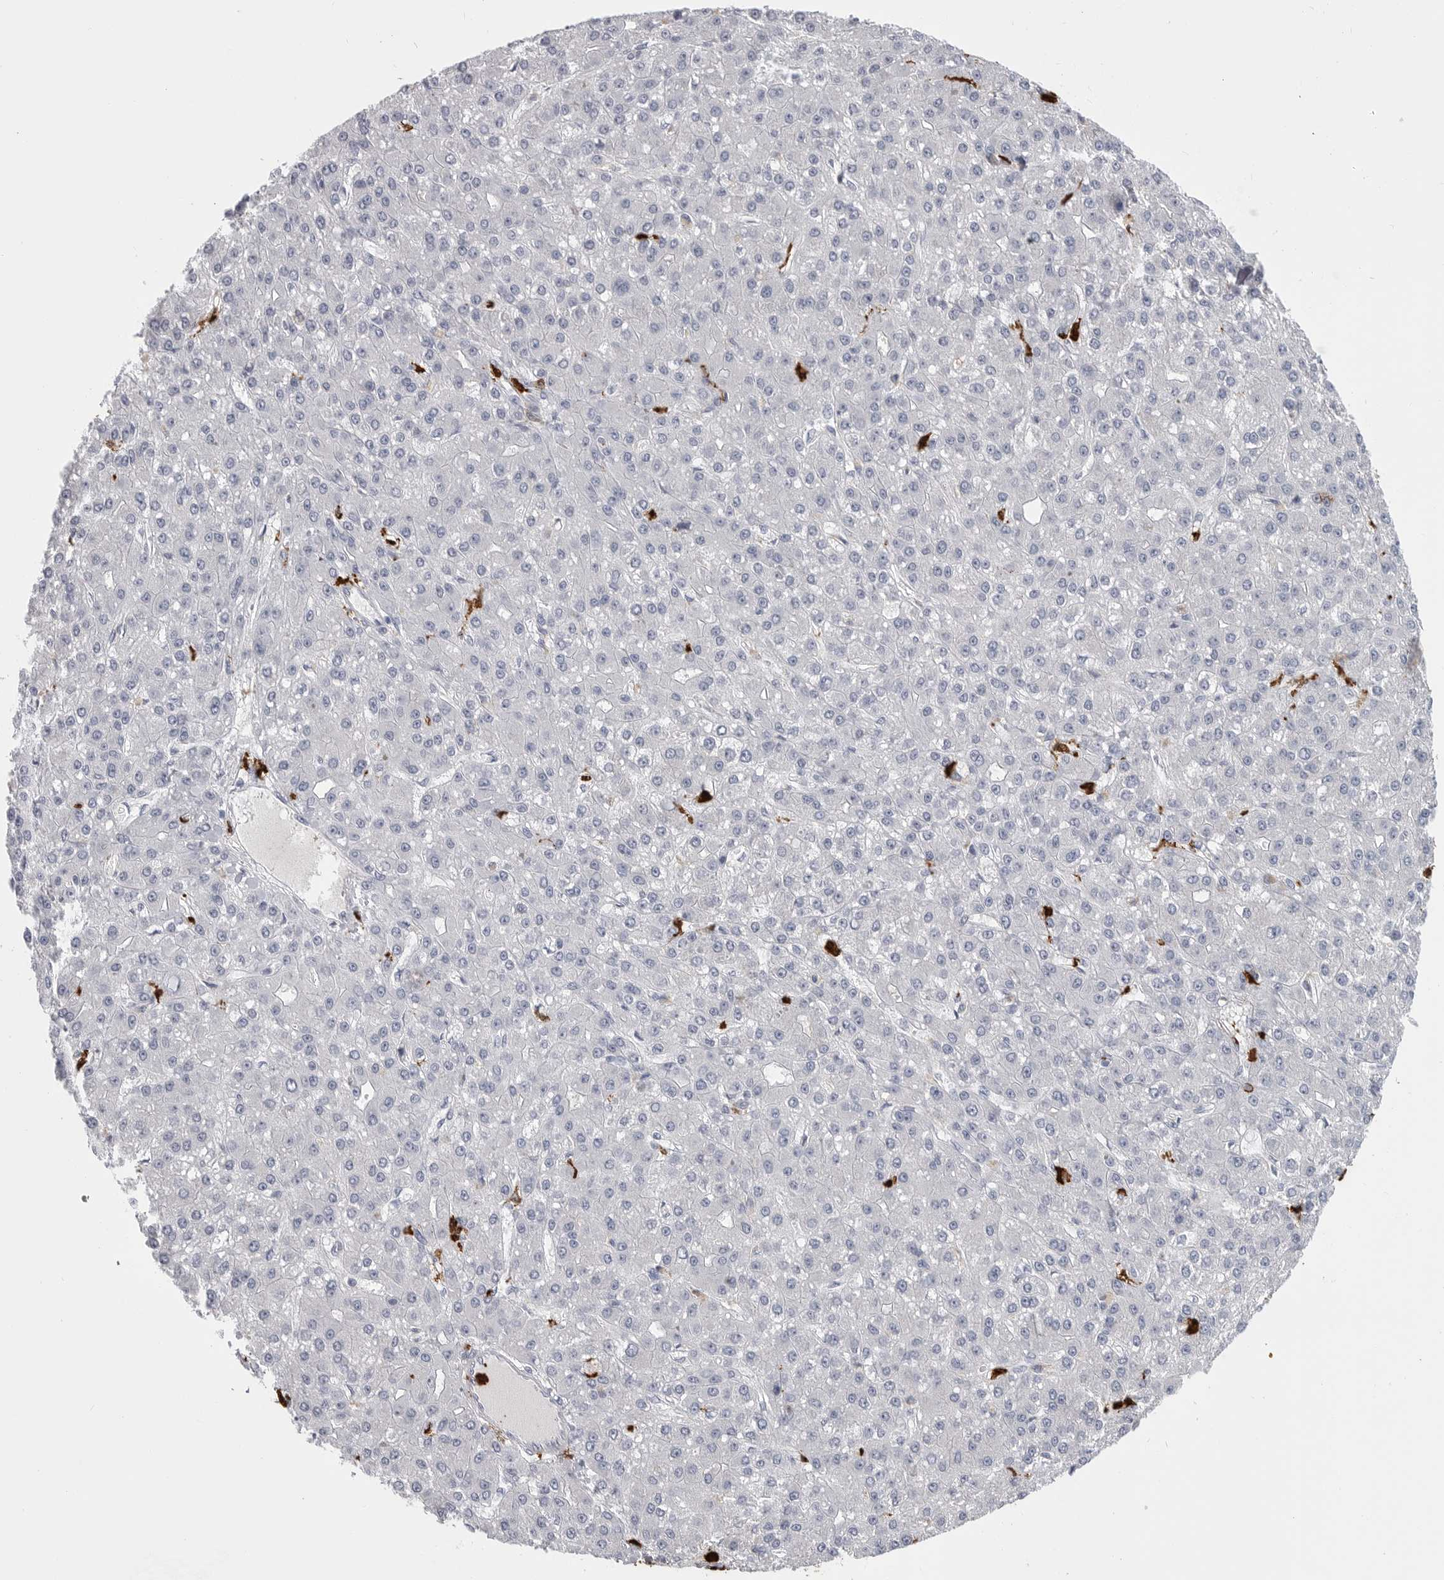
{"staining": {"intensity": "negative", "quantity": "none", "location": "none"}, "tissue": "liver cancer", "cell_type": "Tumor cells", "image_type": "cancer", "snomed": [{"axis": "morphology", "description": "Carcinoma, Hepatocellular, NOS"}, {"axis": "topography", "description": "Liver"}], "caption": "Hepatocellular carcinoma (liver) stained for a protein using immunohistochemistry (IHC) reveals no positivity tumor cells.", "gene": "CYB561D1", "patient": {"sex": "male", "age": 67}}